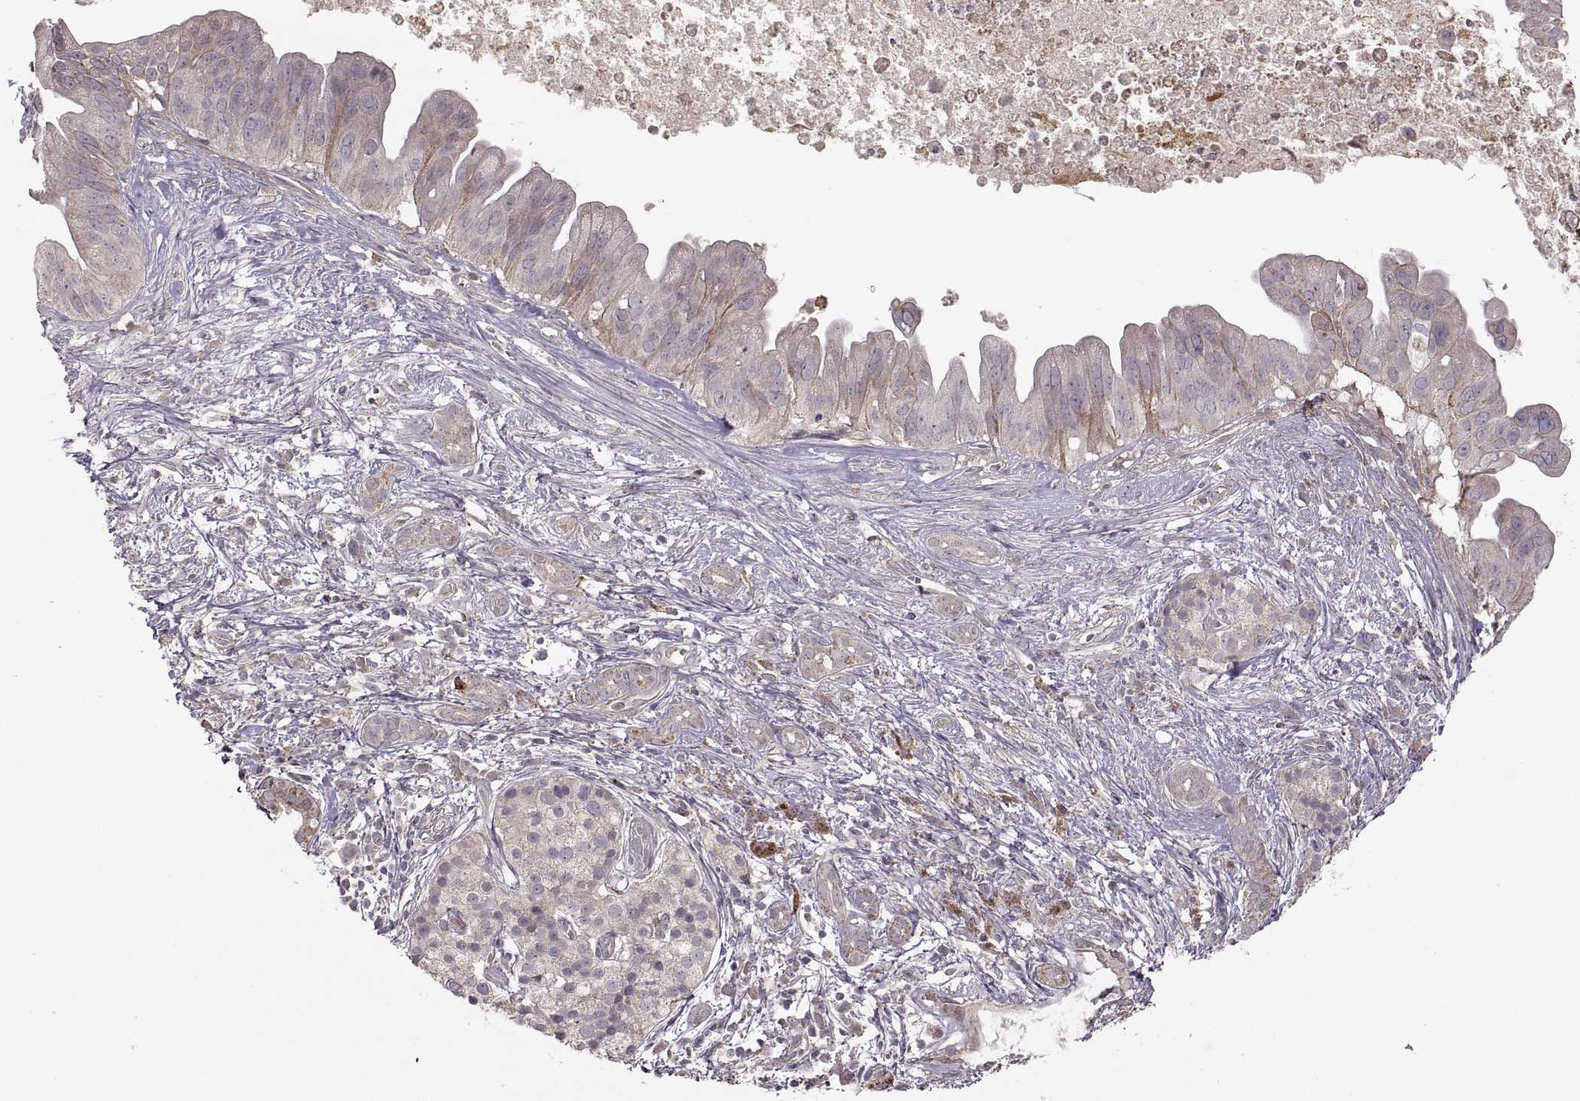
{"staining": {"intensity": "weak", "quantity": "<25%", "location": "cytoplasmic/membranous"}, "tissue": "pancreatic cancer", "cell_type": "Tumor cells", "image_type": "cancer", "snomed": [{"axis": "morphology", "description": "Adenocarcinoma, NOS"}, {"axis": "topography", "description": "Pancreas"}], "caption": "IHC of pancreatic cancer (adenocarcinoma) reveals no expression in tumor cells.", "gene": "PIERCE1", "patient": {"sex": "male", "age": 61}}